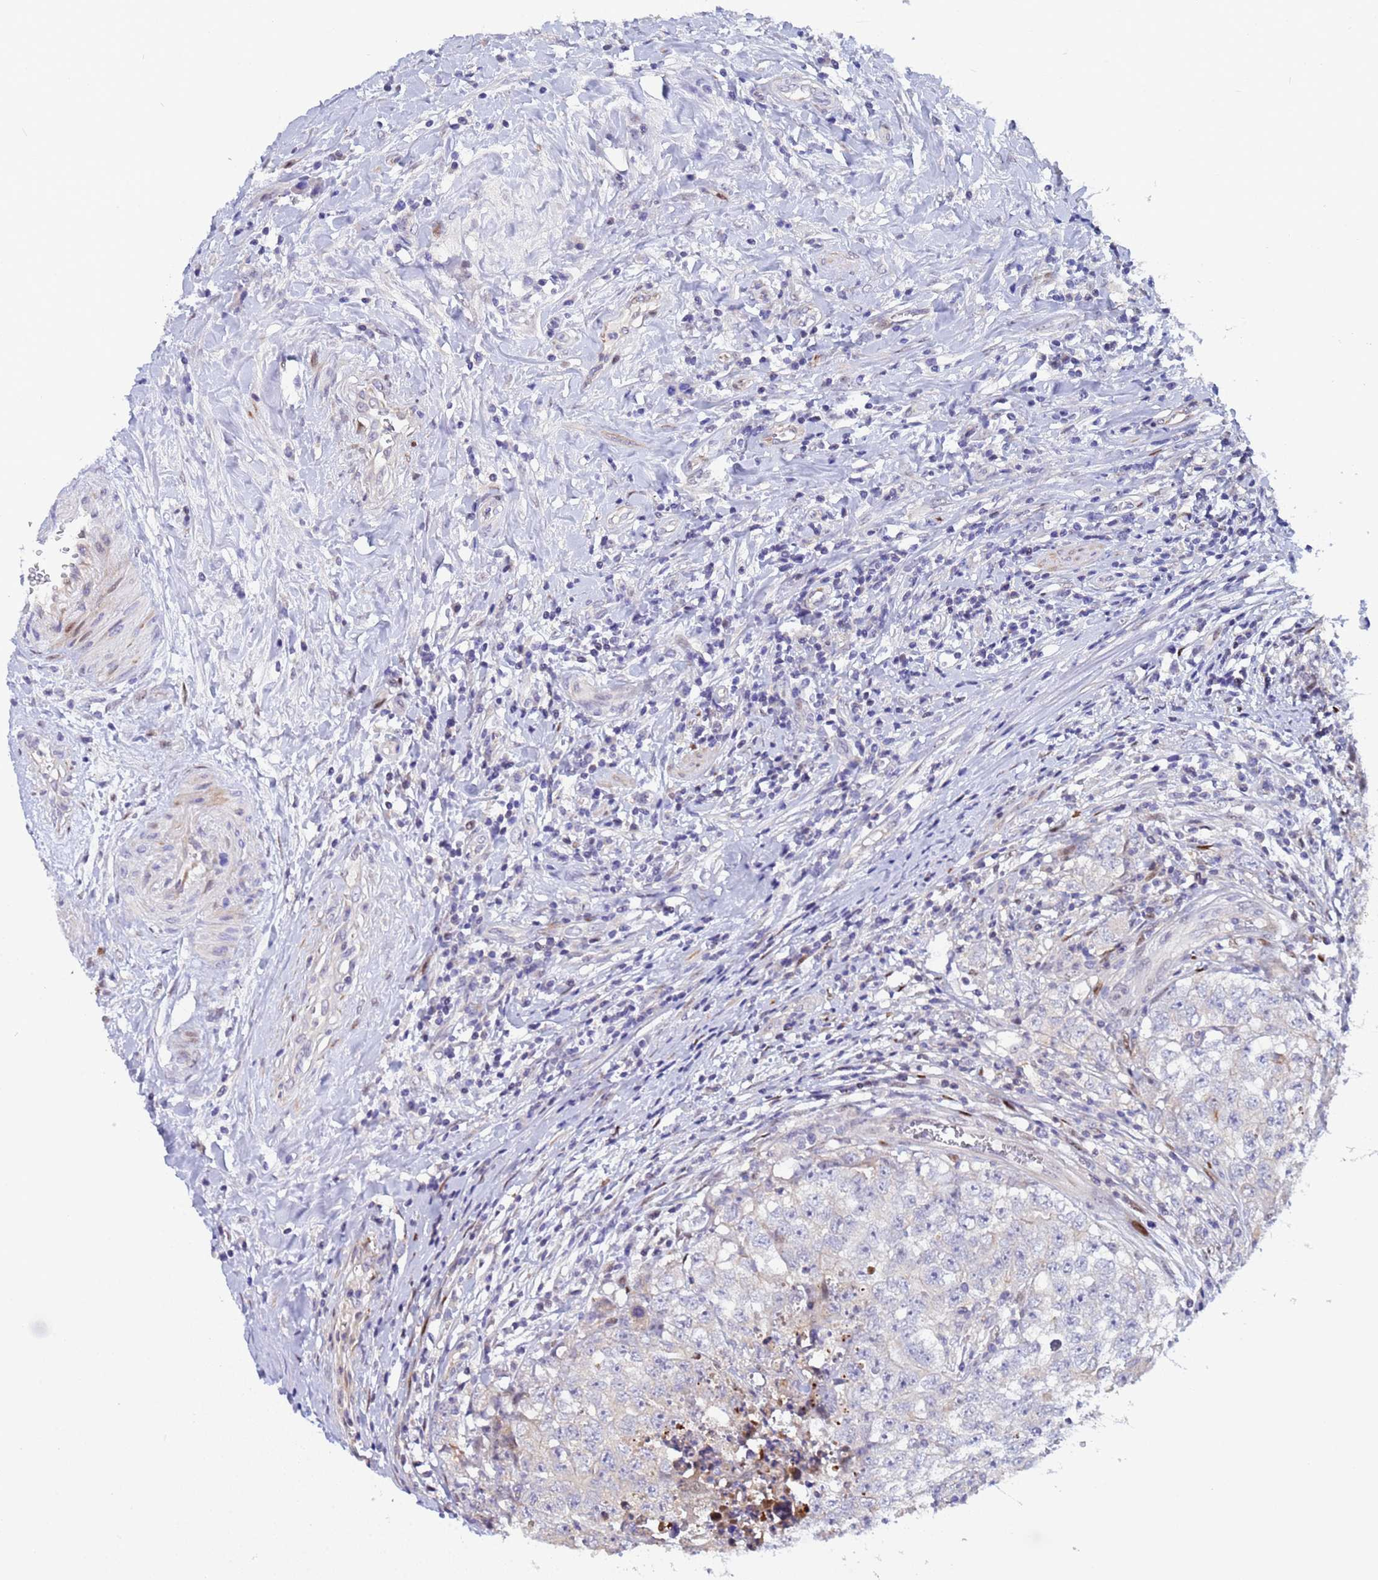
{"staining": {"intensity": "negative", "quantity": "none", "location": "none"}, "tissue": "testis cancer", "cell_type": "Tumor cells", "image_type": "cancer", "snomed": [{"axis": "morphology", "description": "Seminoma, NOS"}, {"axis": "morphology", "description": "Carcinoma, Embryonal, NOS"}, {"axis": "topography", "description": "Testis"}], "caption": "IHC photomicrograph of human testis cancer (embryonal carcinoma) stained for a protein (brown), which exhibits no expression in tumor cells.", "gene": "PPP6R1", "patient": {"sex": "male", "age": 43}}